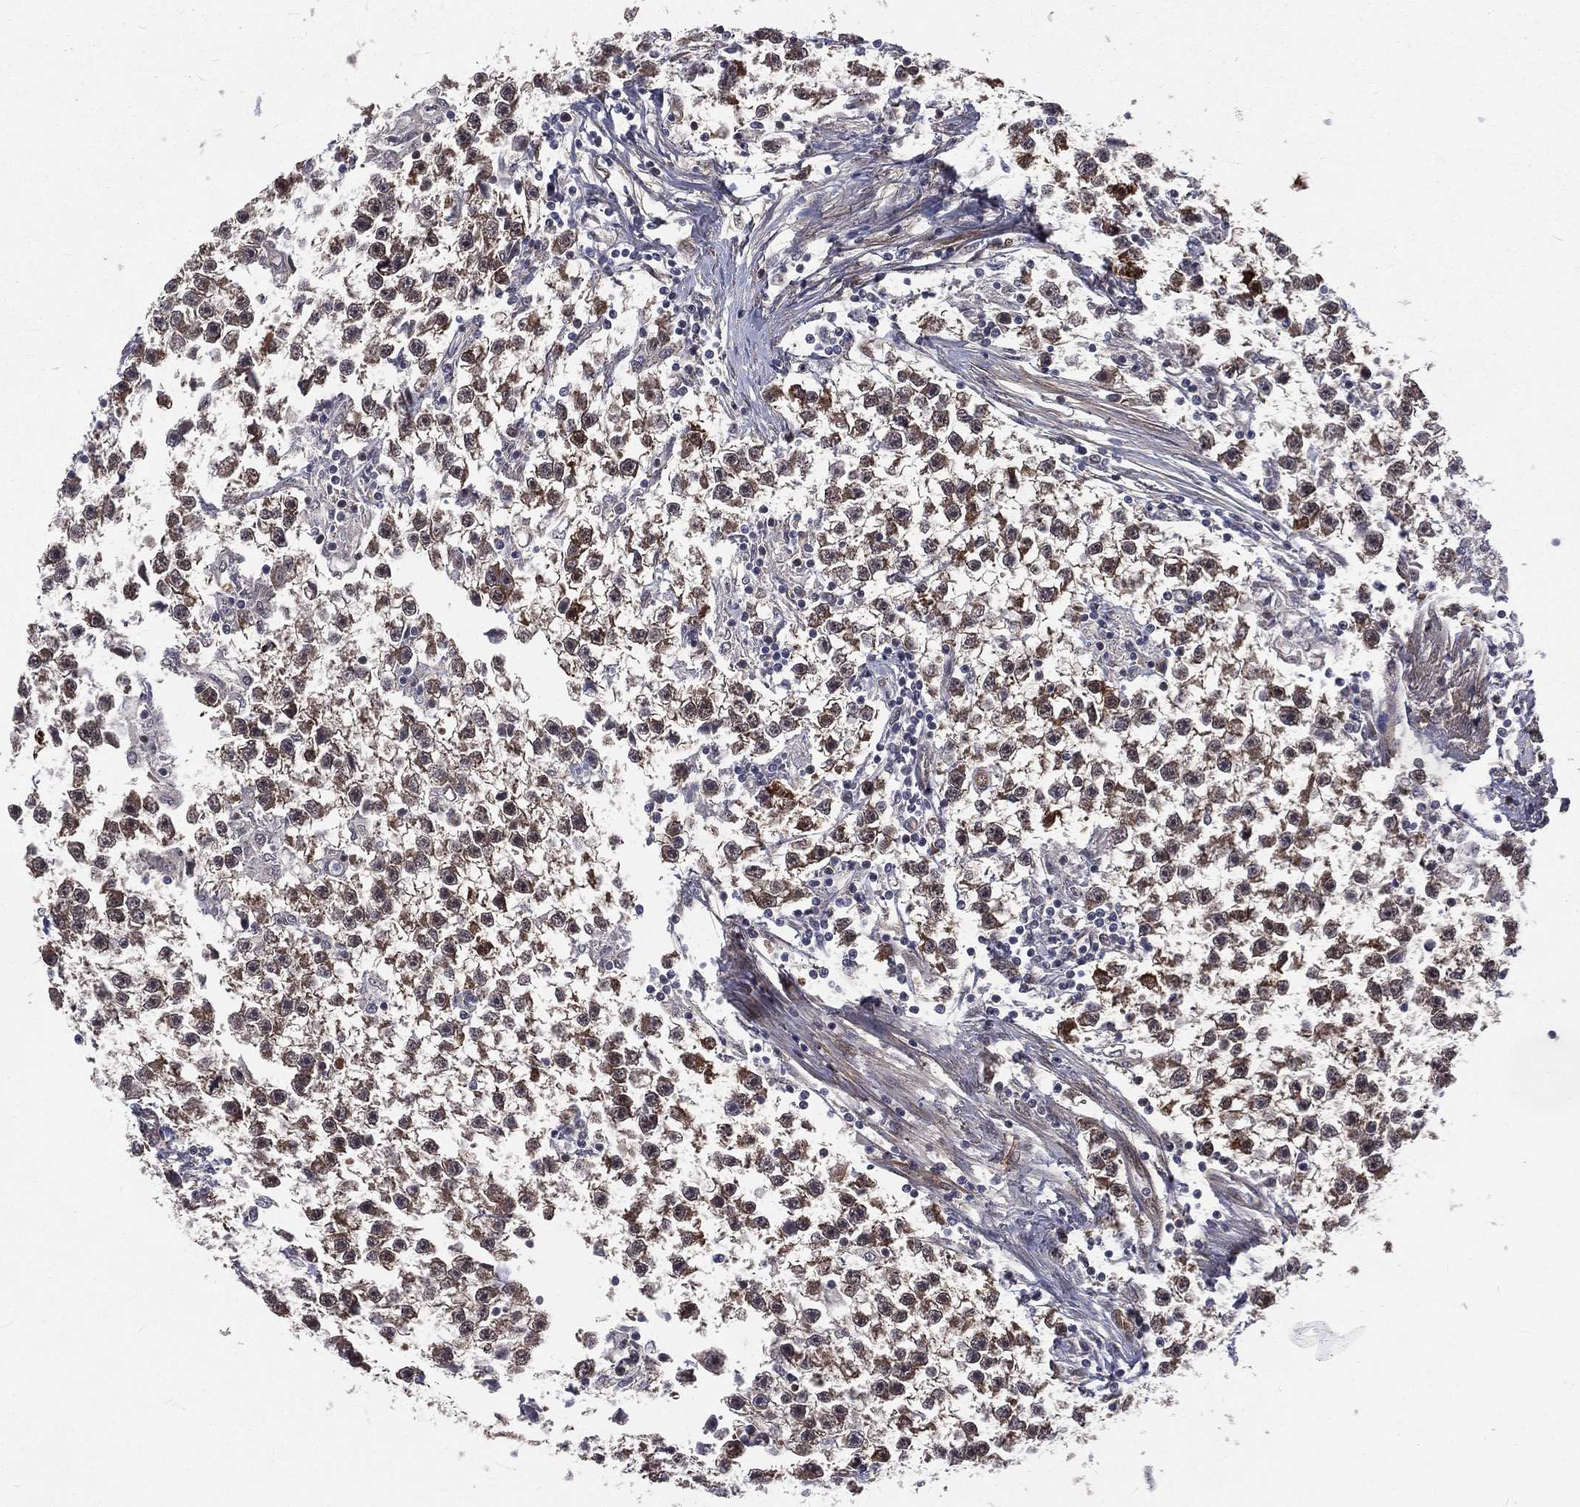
{"staining": {"intensity": "weak", "quantity": ">75%", "location": "cytoplasmic/membranous"}, "tissue": "testis cancer", "cell_type": "Tumor cells", "image_type": "cancer", "snomed": [{"axis": "morphology", "description": "Seminoma, NOS"}, {"axis": "topography", "description": "Testis"}], "caption": "This histopathology image demonstrates testis cancer (seminoma) stained with IHC to label a protein in brown. The cytoplasmic/membranous of tumor cells show weak positivity for the protein. Nuclei are counter-stained blue.", "gene": "ARL3", "patient": {"sex": "male", "age": 59}}